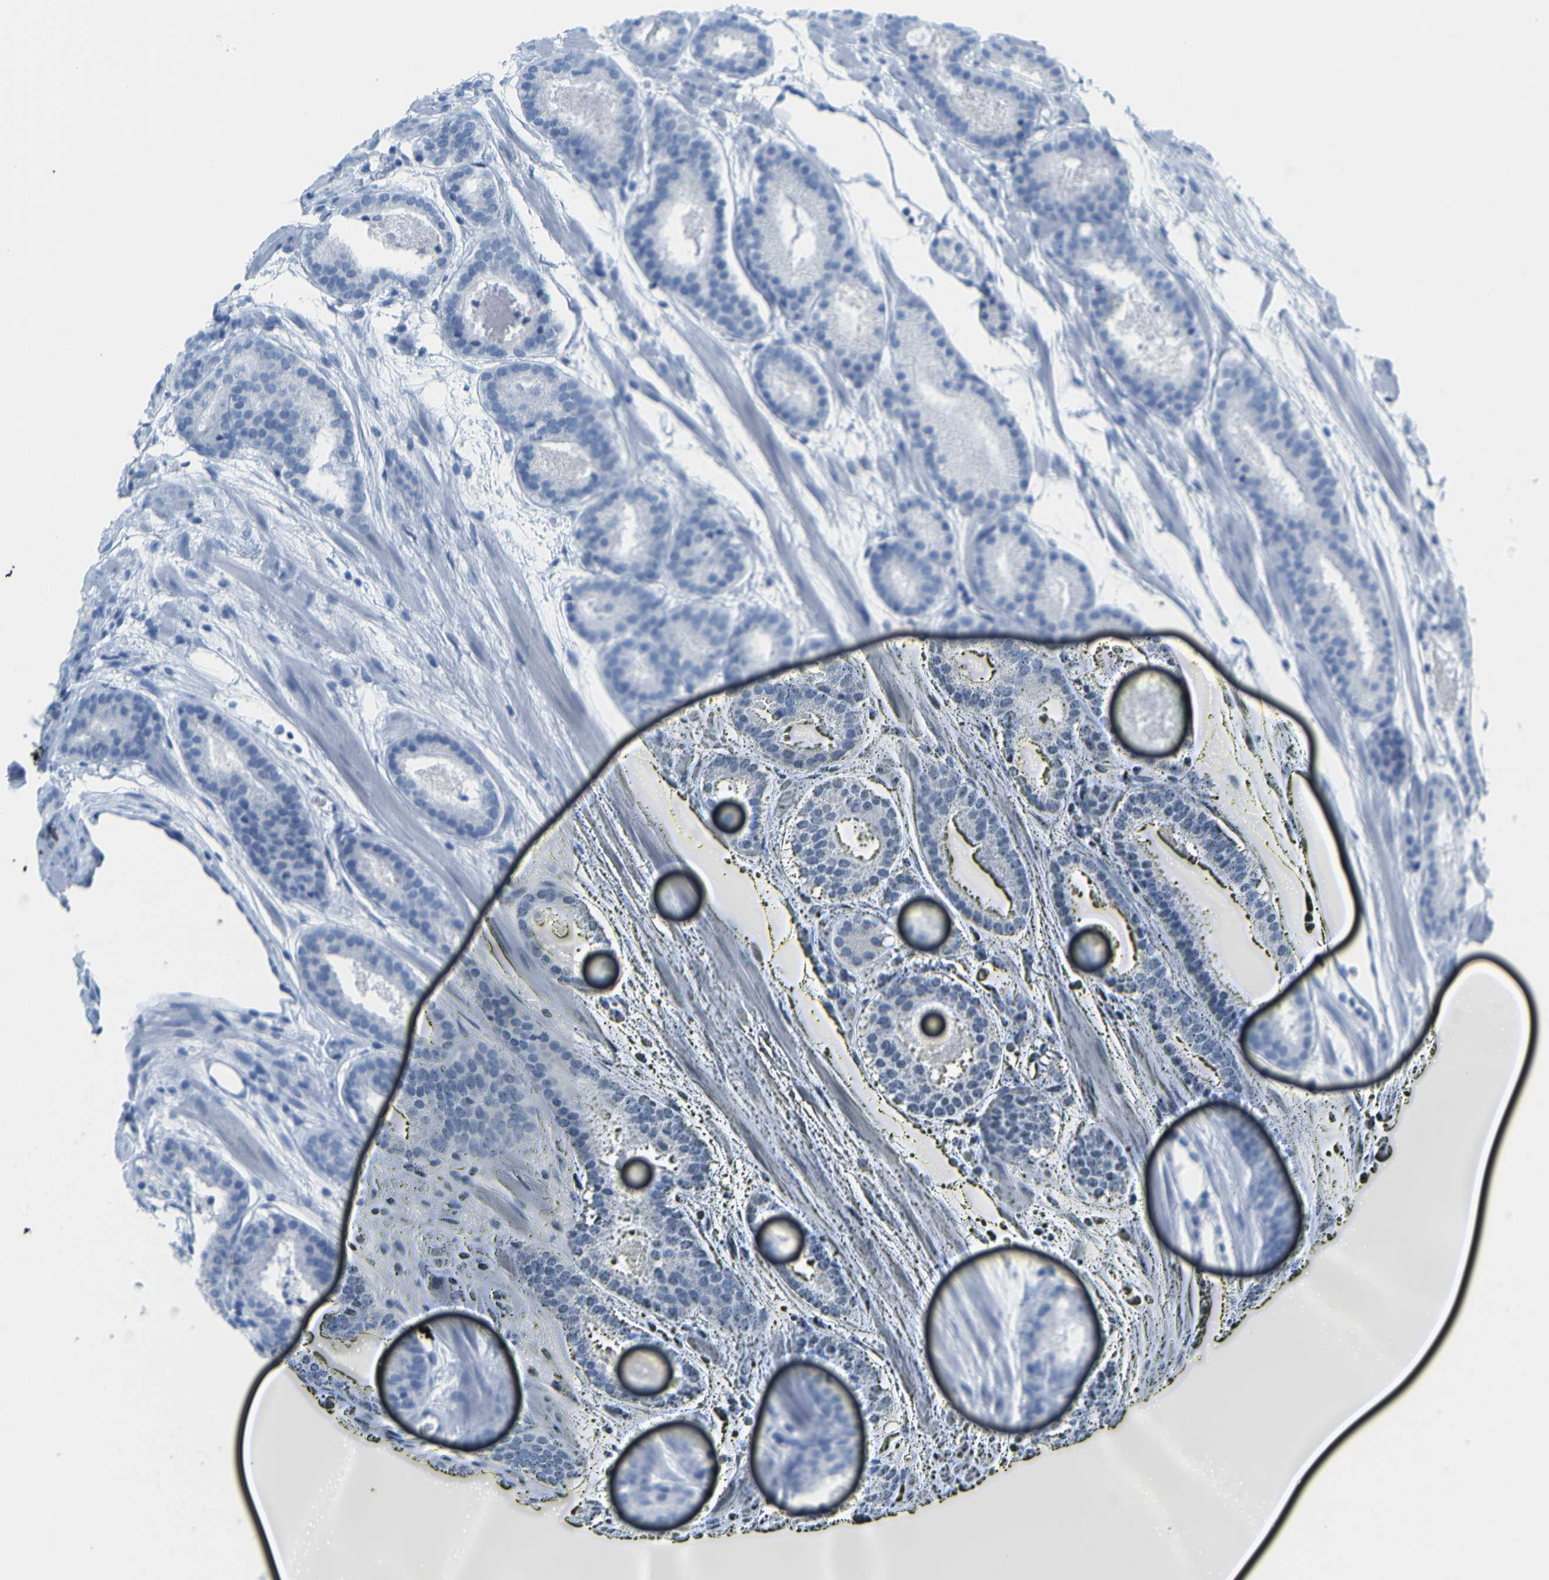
{"staining": {"intensity": "negative", "quantity": "none", "location": "none"}, "tissue": "prostate cancer", "cell_type": "Tumor cells", "image_type": "cancer", "snomed": [{"axis": "morphology", "description": "Adenocarcinoma, Low grade"}, {"axis": "topography", "description": "Prostate"}], "caption": "High power microscopy image of an IHC micrograph of prostate cancer (adenocarcinoma (low-grade)), revealing no significant positivity in tumor cells. Brightfield microscopy of immunohistochemistry stained with DAB (brown) and hematoxylin (blue), captured at high magnification.", "gene": "SERPINB3", "patient": {"sex": "male", "age": 69}}